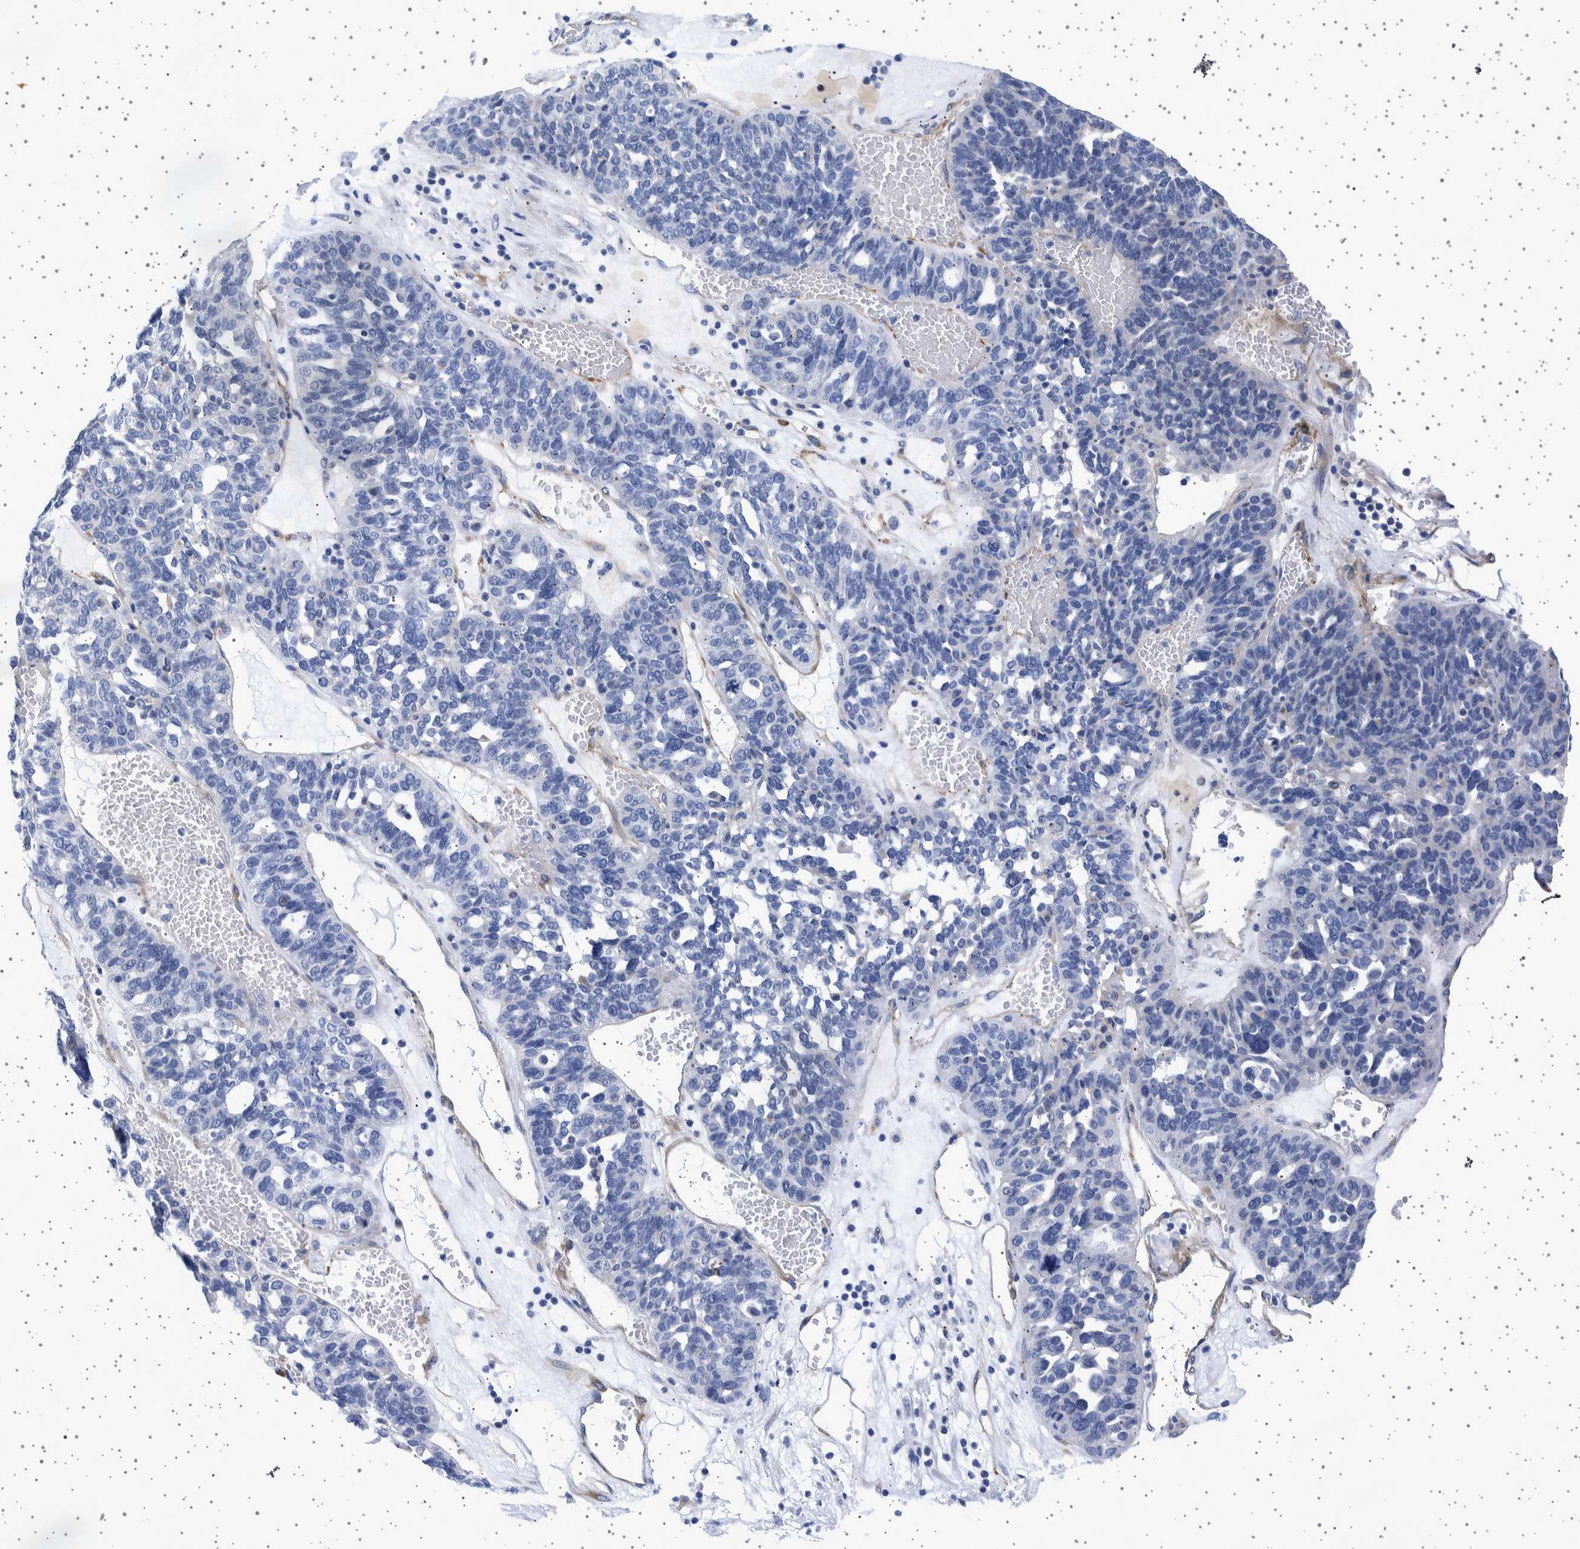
{"staining": {"intensity": "negative", "quantity": "none", "location": "none"}, "tissue": "ovarian cancer", "cell_type": "Tumor cells", "image_type": "cancer", "snomed": [{"axis": "morphology", "description": "Cystadenocarcinoma, serous, NOS"}, {"axis": "topography", "description": "Ovary"}], "caption": "Tumor cells show no significant protein expression in ovarian serous cystadenocarcinoma. (Brightfield microscopy of DAB IHC at high magnification).", "gene": "SEPTIN4", "patient": {"sex": "female", "age": 59}}